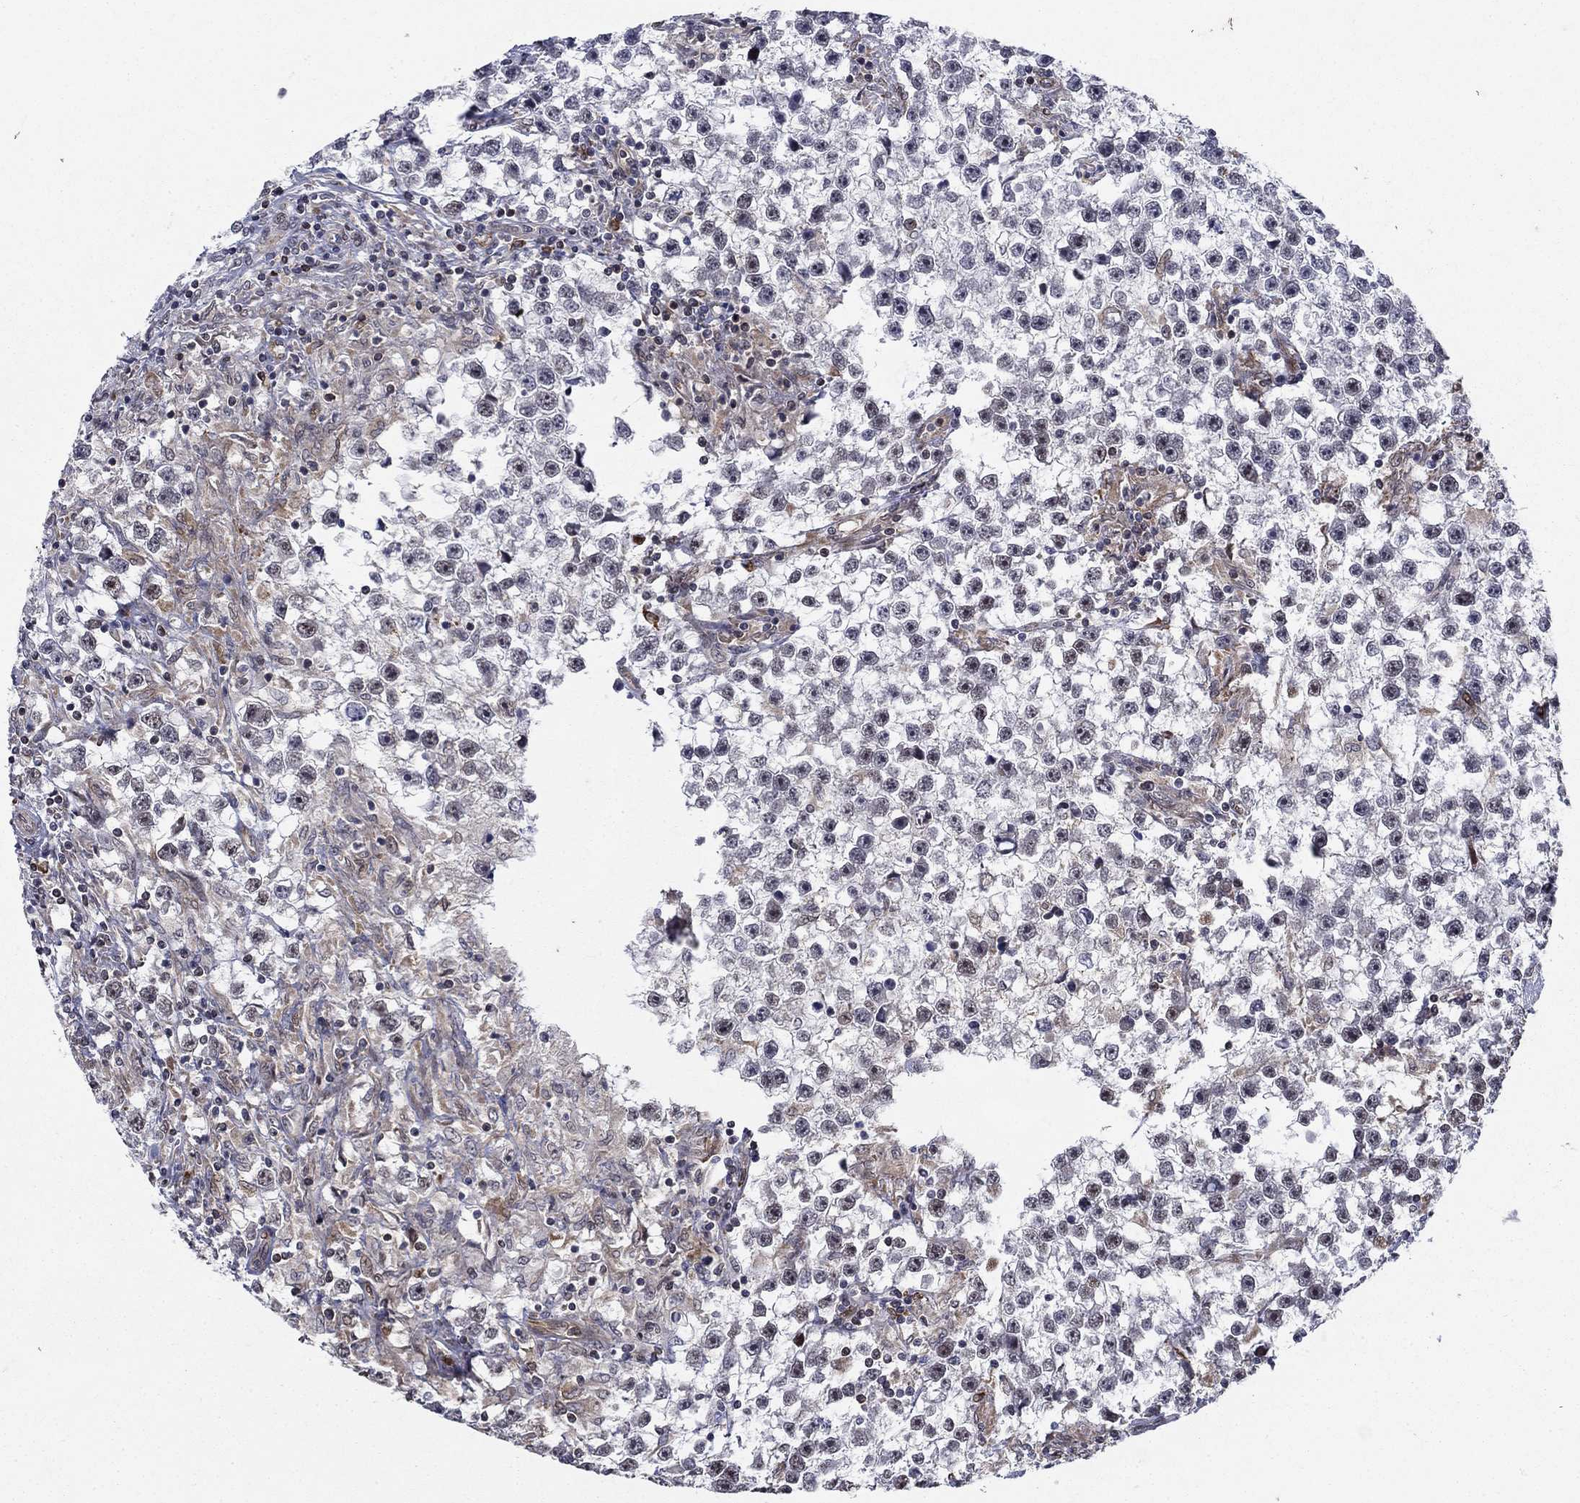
{"staining": {"intensity": "negative", "quantity": "none", "location": "none"}, "tissue": "testis cancer", "cell_type": "Tumor cells", "image_type": "cancer", "snomed": [{"axis": "morphology", "description": "Seminoma, NOS"}, {"axis": "topography", "description": "Testis"}], "caption": "A photomicrograph of testis cancer (seminoma) stained for a protein exhibits no brown staining in tumor cells. The staining is performed using DAB brown chromogen with nuclei counter-stained in using hematoxylin.", "gene": "DHRS7", "patient": {"sex": "male", "age": 59}}